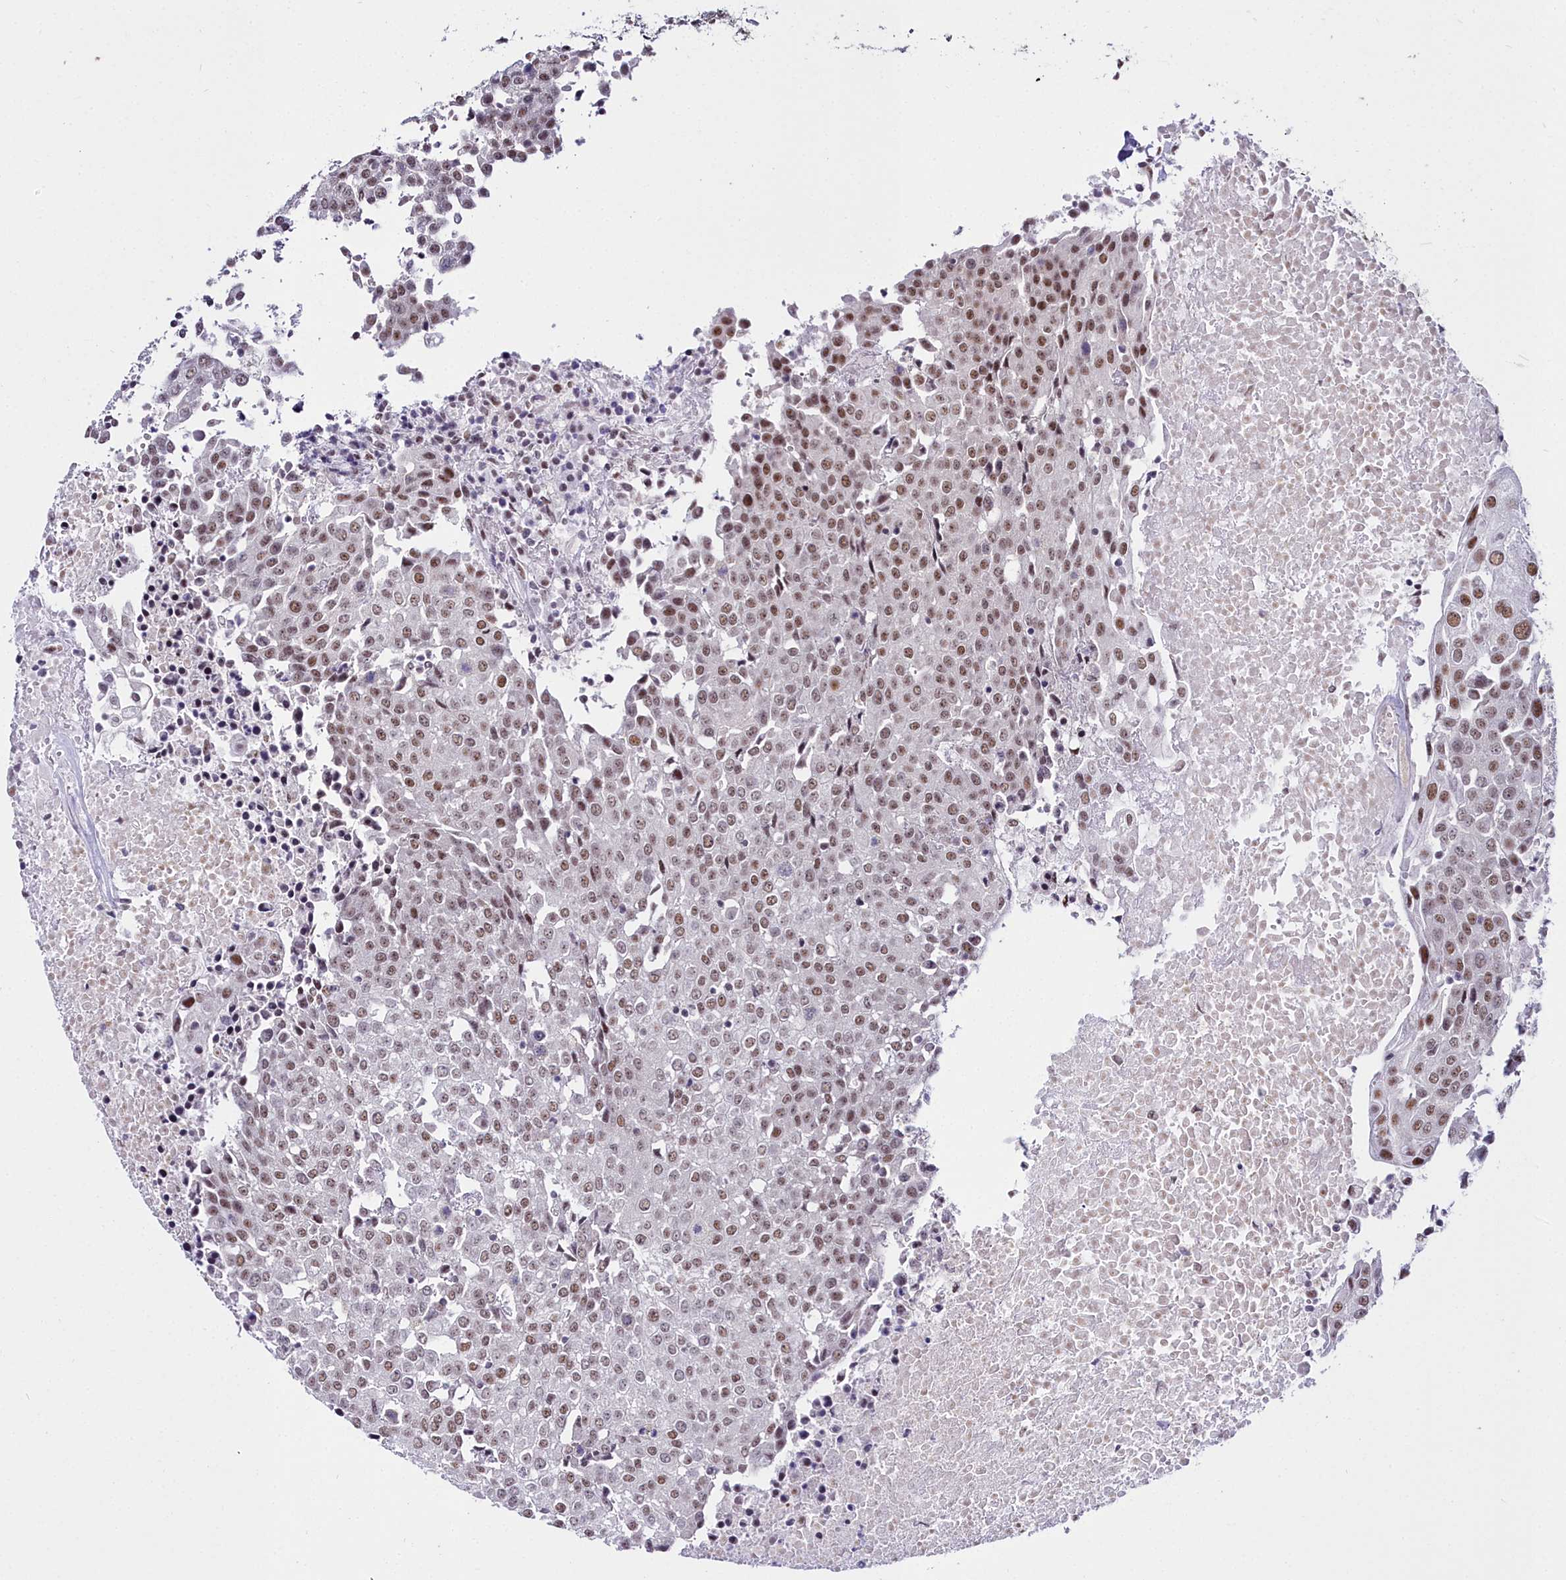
{"staining": {"intensity": "moderate", "quantity": "25%-75%", "location": "nuclear"}, "tissue": "urothelial cancer", "cell_type": "Tumor cells", "image_type": "cancer", "snomed": [{"axis": "morphology", "description": "Urothelial carcinoma, High grade"}, {"axis": "topography", "description": "Urinary bladder"}], "caption": "High-grade urothelial carcinoma tissue displays moderate nuclear staining in approximately 25%-75% of tumor cells", "gene": "RBM12", "patient": {"sex": "female", "age": 85}}